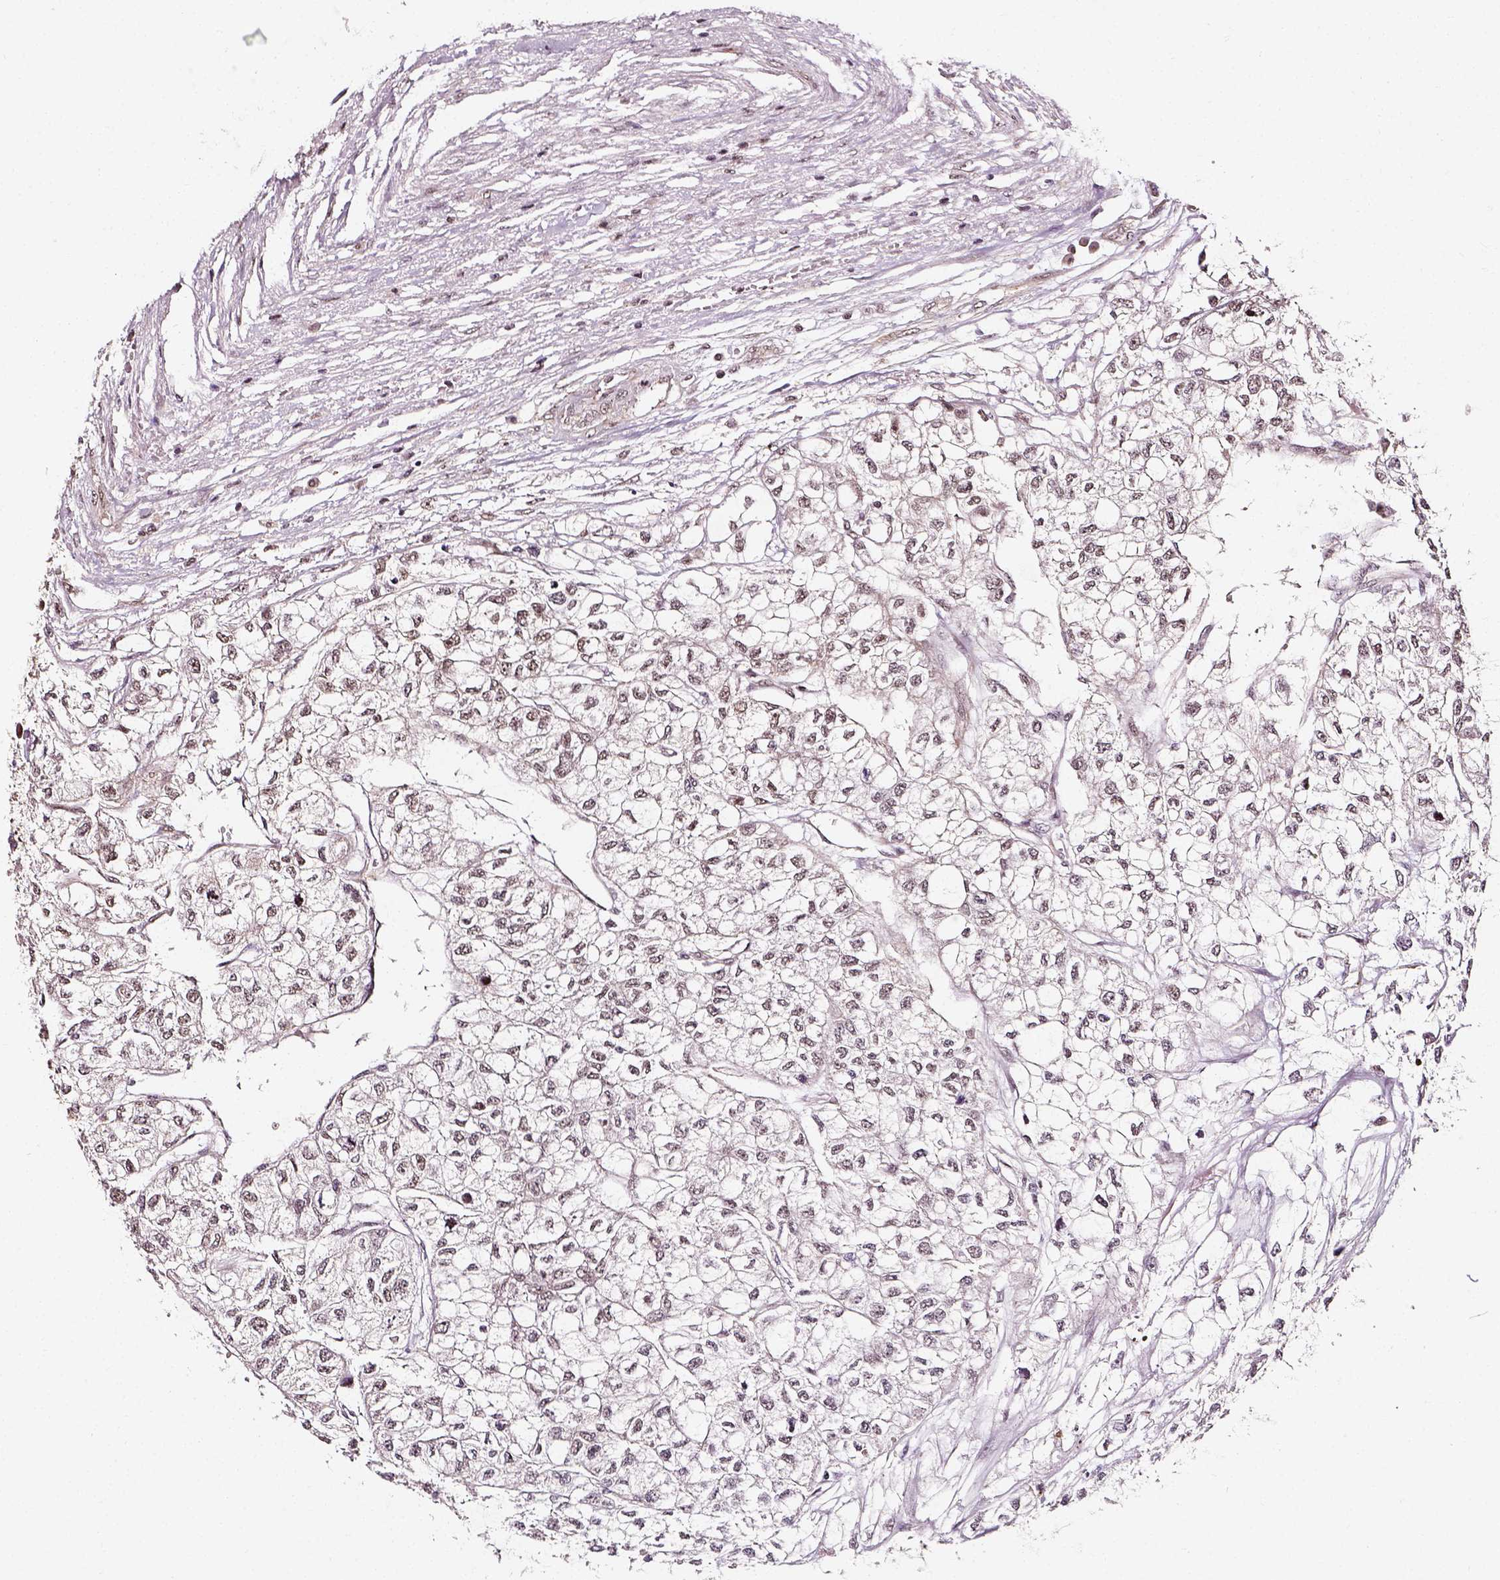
{"staining": {"intensity": "weak", "quantity": "25%-75%", "location": "nuclear"}, "tissue": "renal cancer", "cell_type": "Tumor cells", "image_type": "cancer", "snomed": [{"axis": "morphology", "description": "Adenocarcinoma, NOS"}, {"axis": "topography", "description": "Kidney"}], "caption": "A brown stain shows weak nuclear staining of a protein in adenocarcinoma (renal) tumor cells.", "gene": "NACC1", "patient": {"sex": "male", "age": 56}}